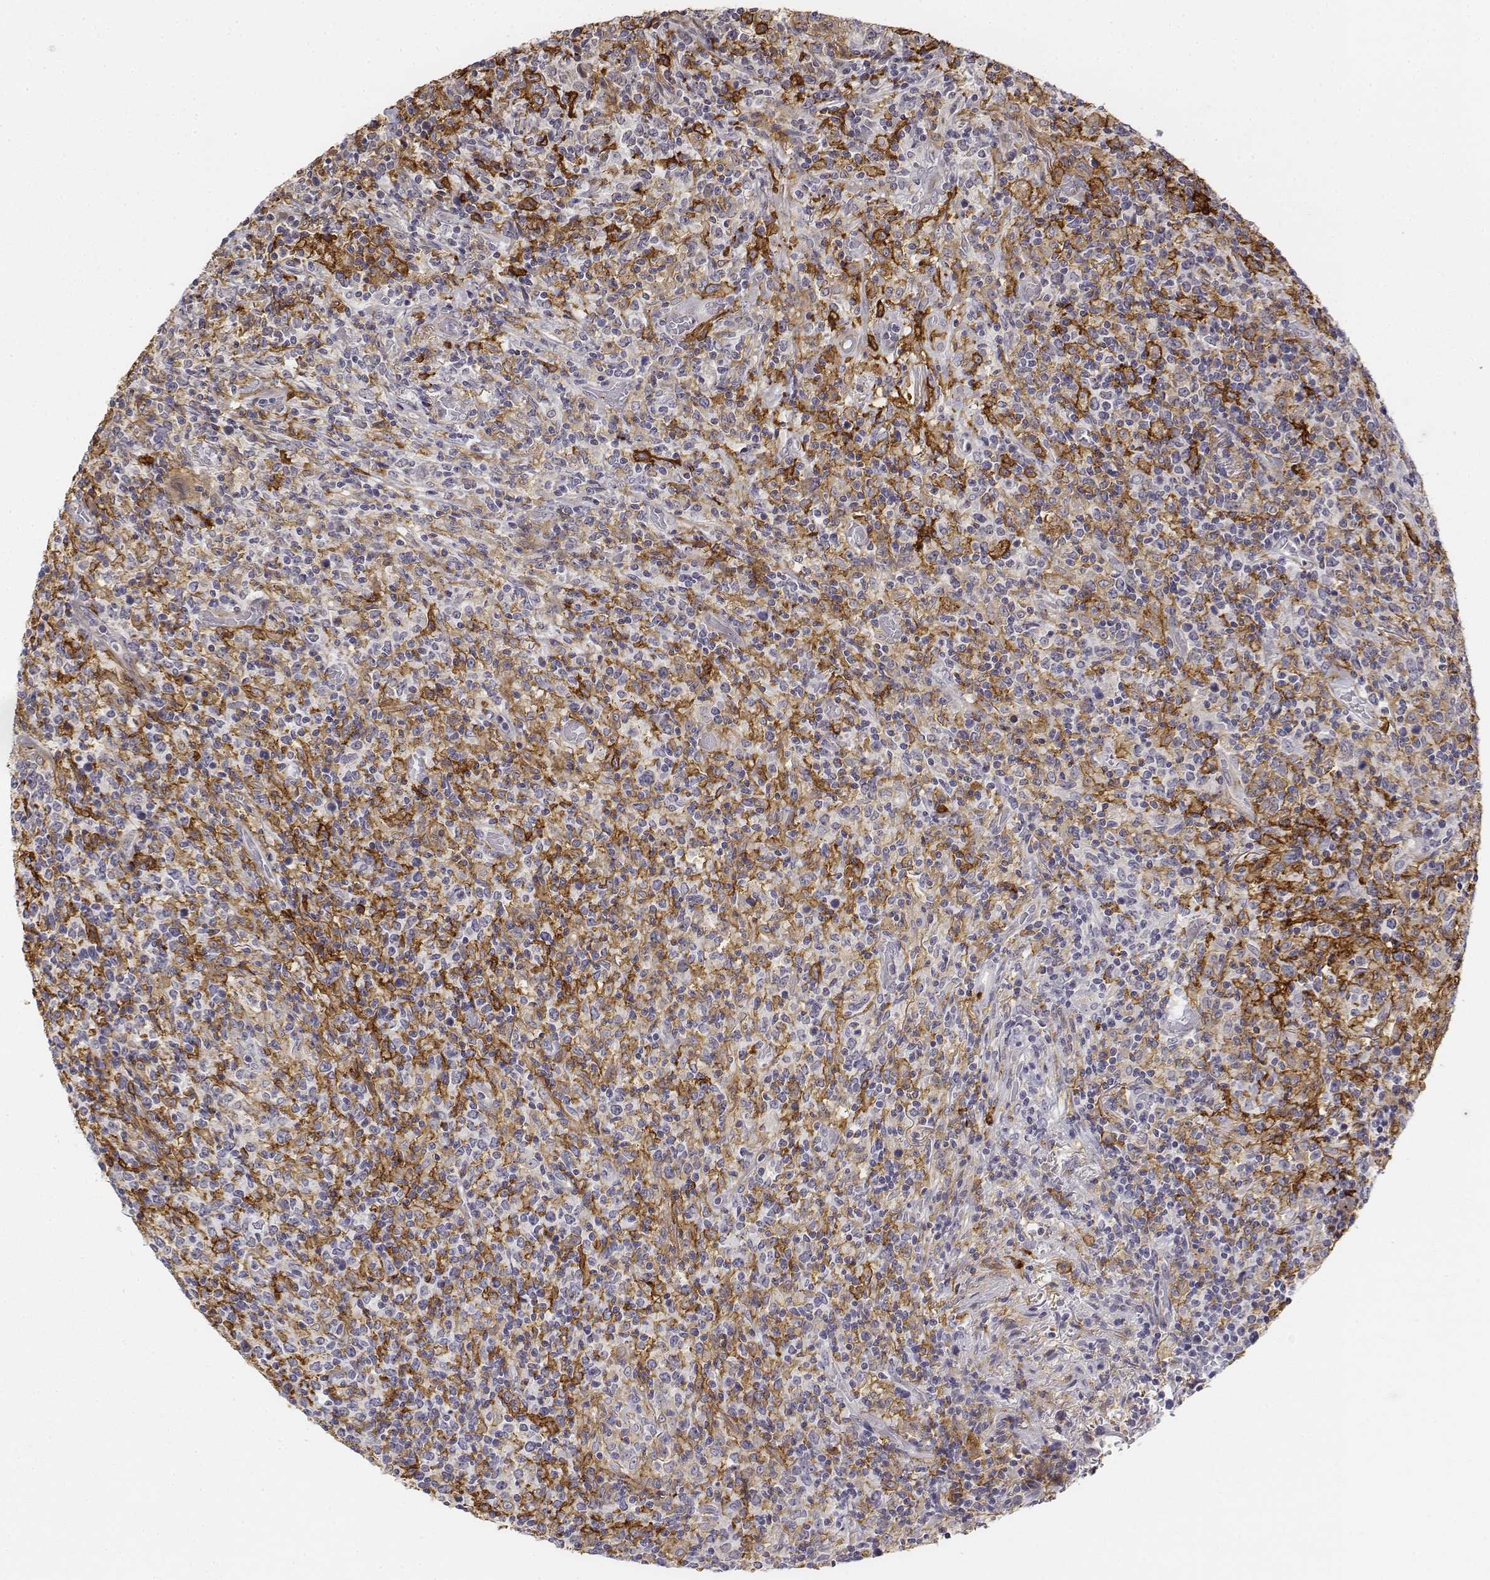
{"staining": {"intensity": "negative", "quantity": "none", "location": "none"}, "tissue": "lymphoma", "cell_type": "Tumor cells", "image_type": "cancer", "snomed": [{"axis": "morphology", "description": "Malignant lymphoma, non-Hodgkin's type, High grade"}, {"axis": "topography", "description": "Lung"}], "caption": "Micrograph shows no significant protein positivity in tumor cells of lymphoma.", "gene": "CD14", "patient": {"sex": "male", "age": 79}}